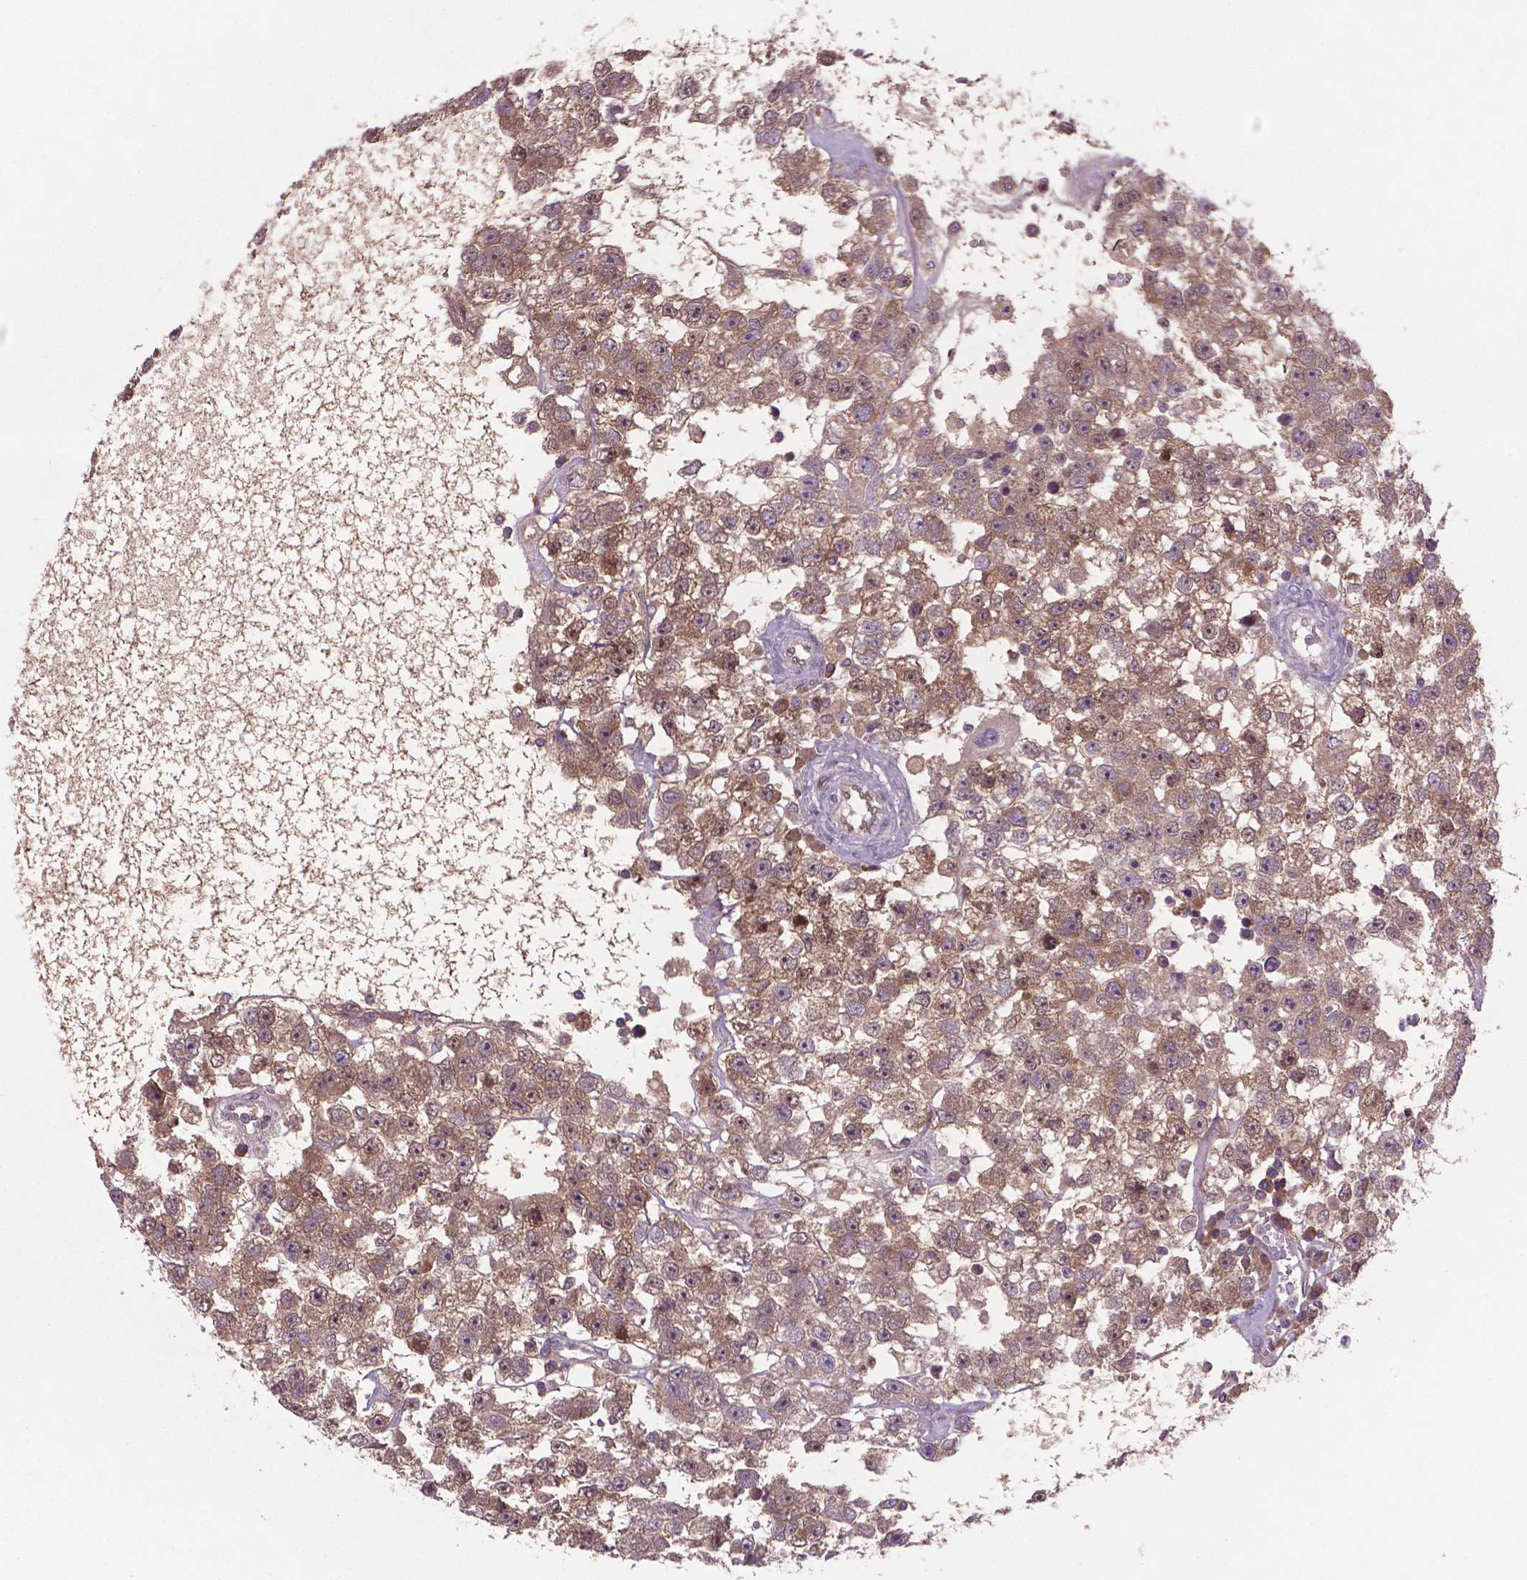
{"staining": {"intensity": "moderate", "quantity": "25%-75%", "location": "cytoplasmic/membranous,nuclear"}, "tissue": "testis cancer", "cell_type": "Tumor cells", "image_type": "cancer", "snomed": [{"axis": "morphology", "description": "Seminoma, NOS"}, {"axis": "topography", "description": "Testis"}], "caption": "Moderate cytoplasmic/membranous and nuclear positivity is seen in approximately 25%-75% of tumor cells in testis seminoma.", "gene": "SOX17", "patient": {"sex": "male", "age": 34}}